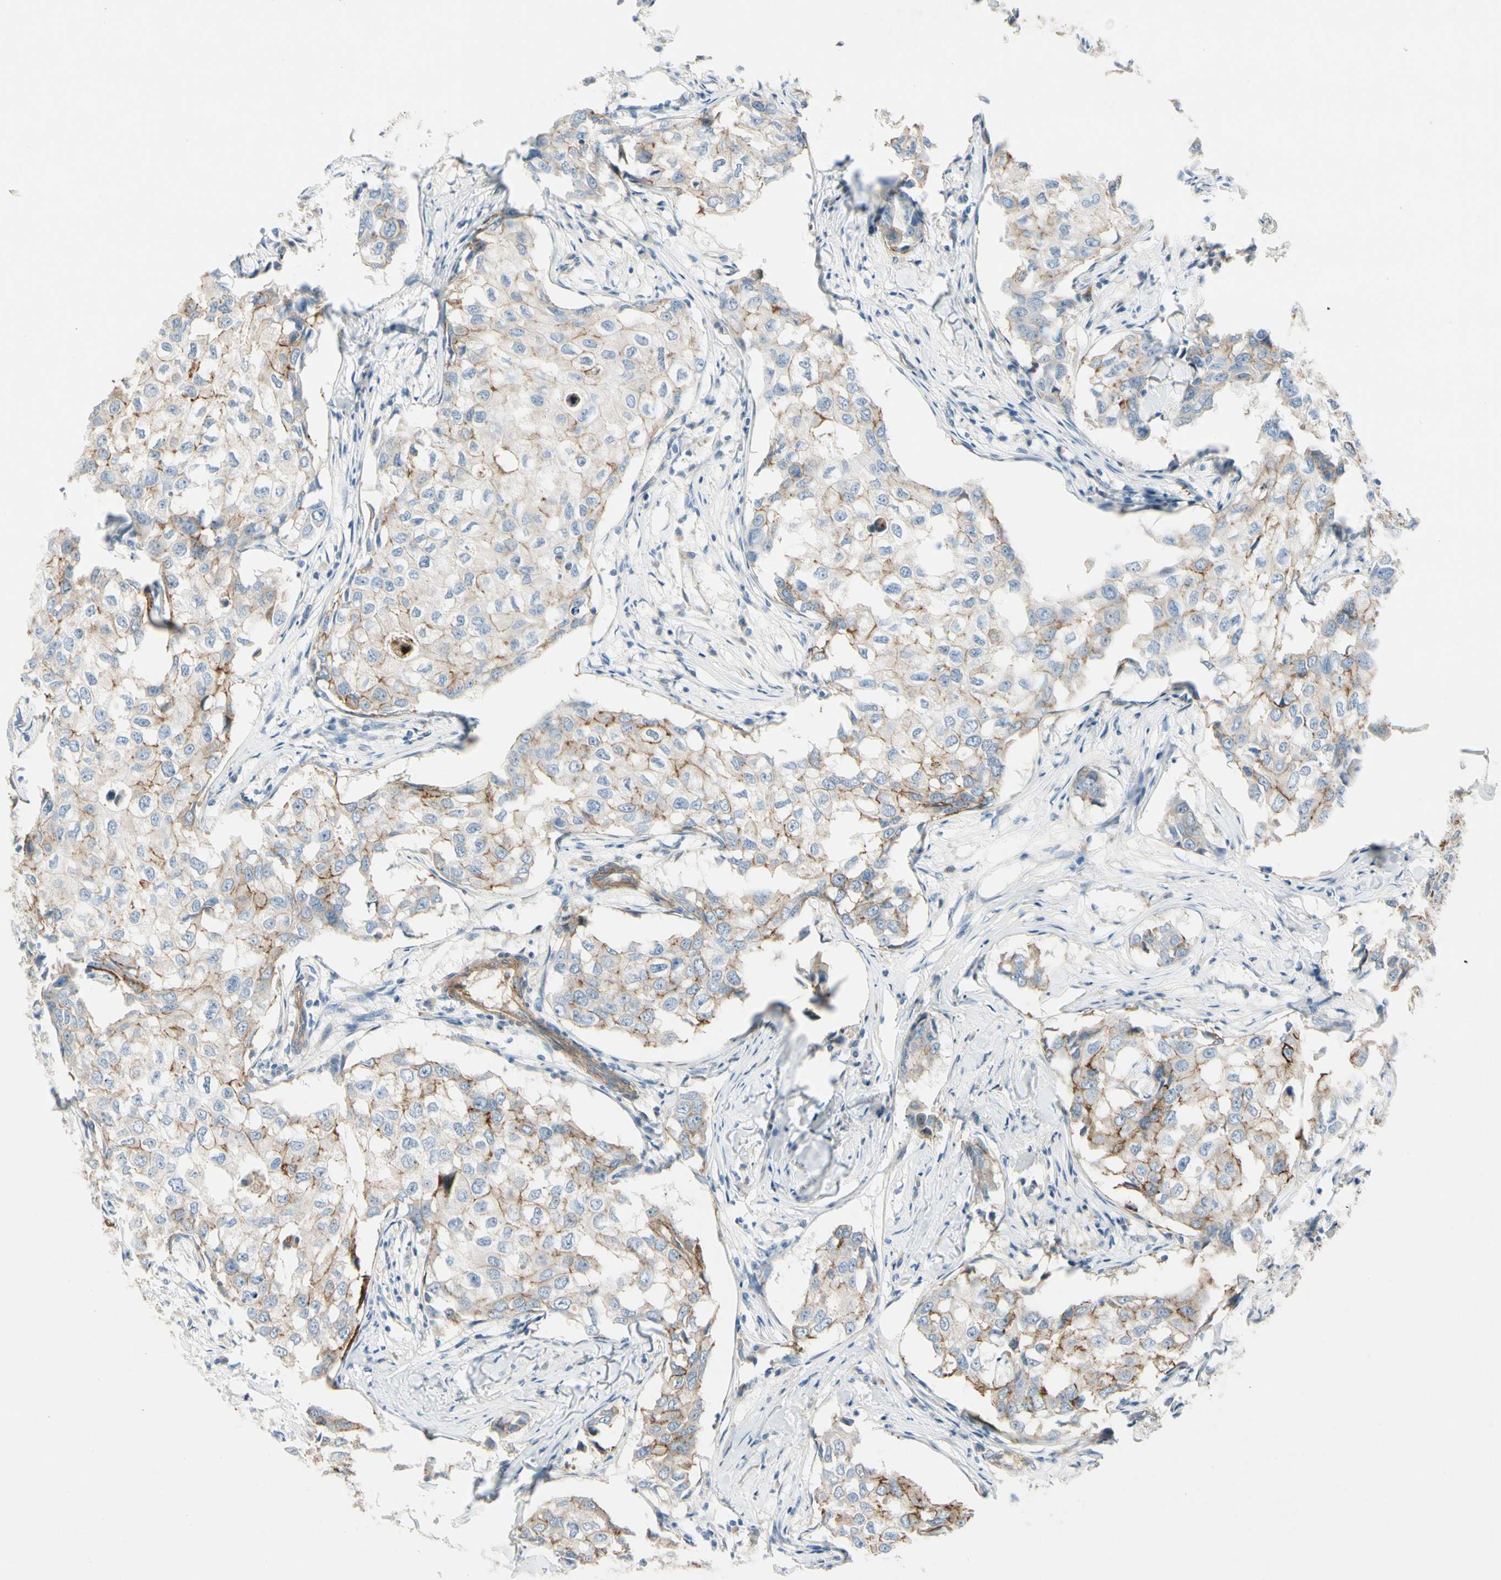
{"staining": {"intensity": "moderate", "quantity": "25%-75%", "location": "cytoplasmic/membranous"}, "tissue": "breast cancer", "cell_type": "Tumor cells", "image_type": "cancer", "snomed": [{"axis": "morphology", "description": "Duct carcinoma"}, {"axis": "topography", "description": "Breast"}], "caption": "The photomicrograph displays immunohistochemical staining of intraductal carcinoma (breast). There is moderate cytoplasmic/membranous staining is present in approximately 25%-75% of tumor cells.", "gene": "ITGA3", "patient": {"sex": "female", "age": 27}}